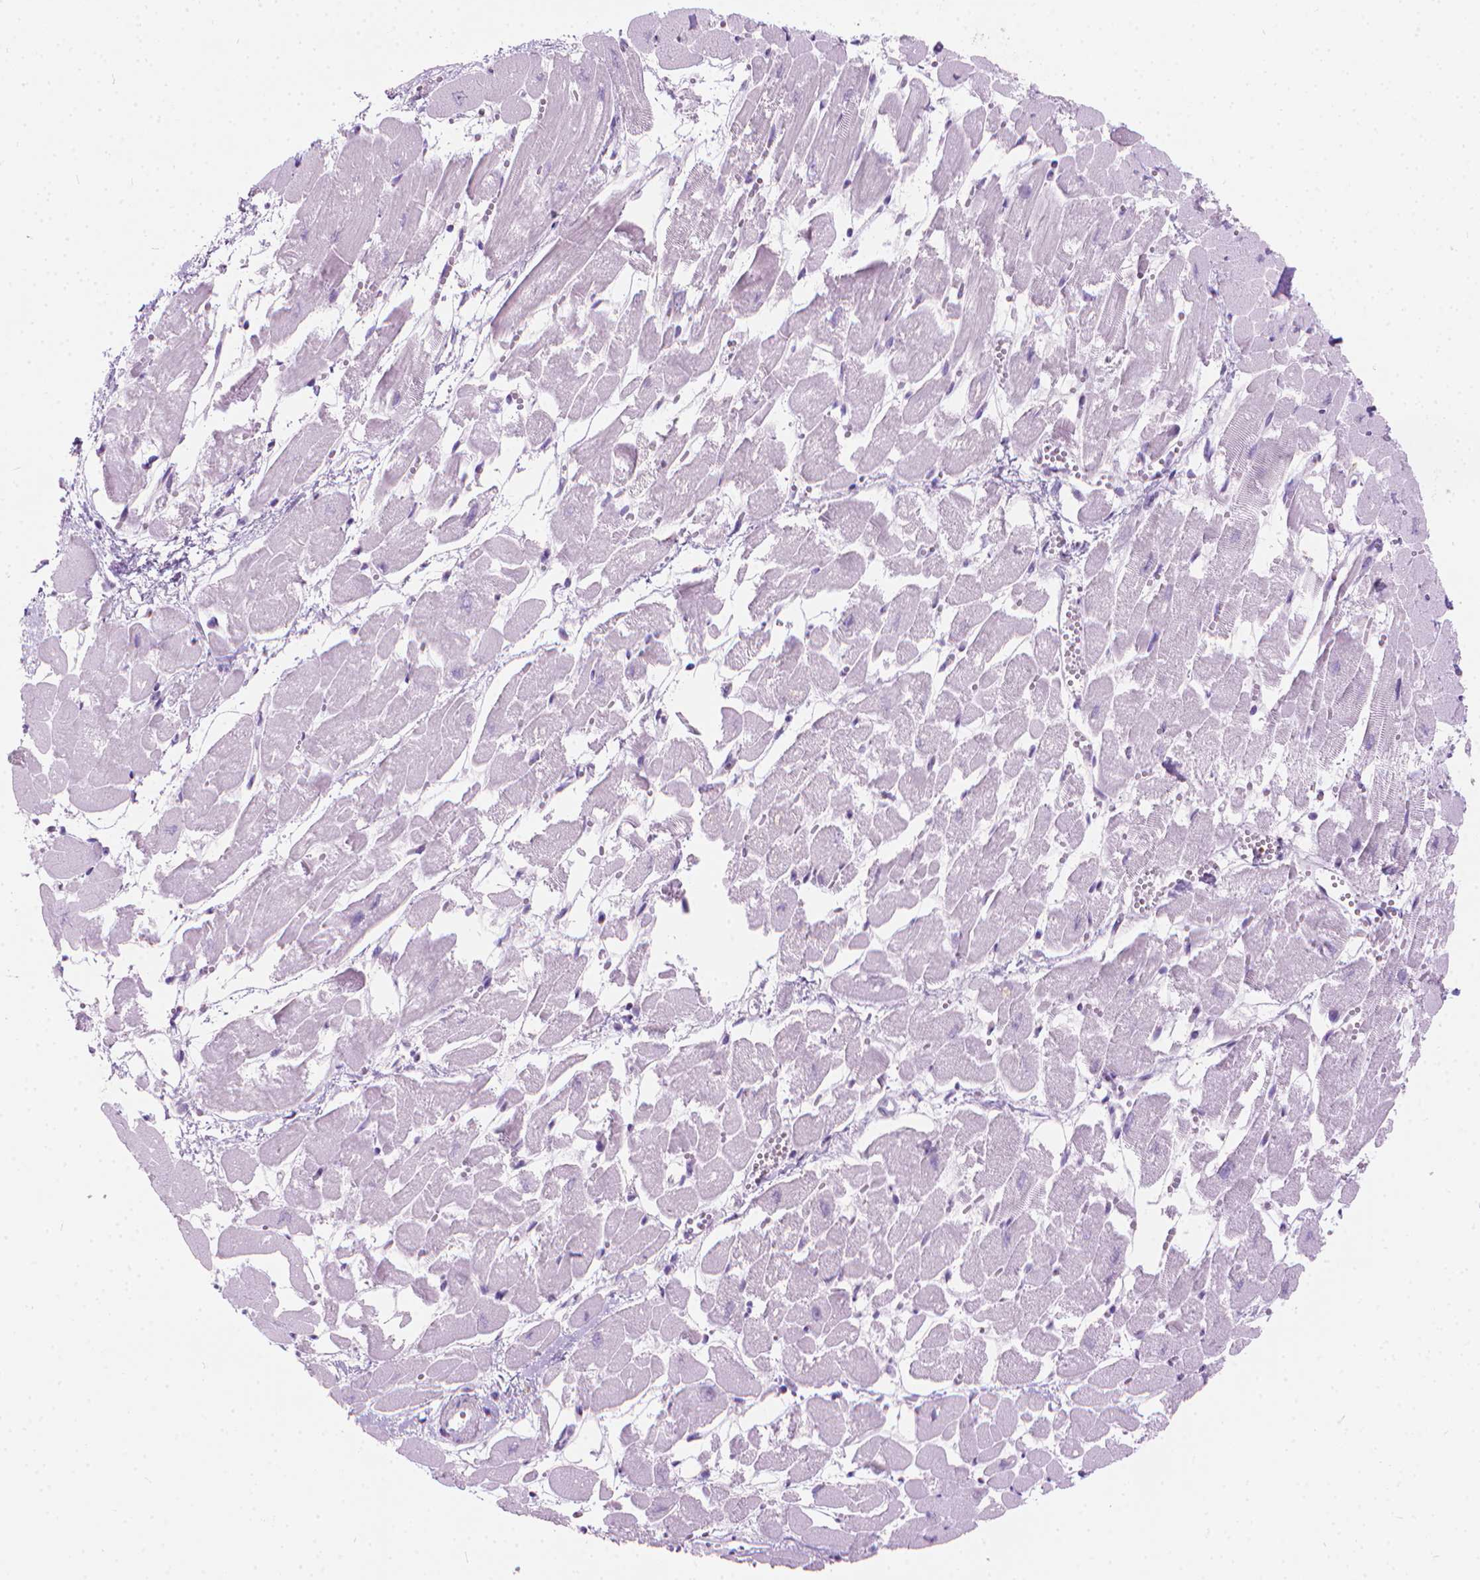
{"staining": {"intensity": "negative", "quantity": "none", "location": "none"}, "tissue": "heart muscle", "cell_type": "Cardiomyocytes", "image_type": "normal", "snomed": [{"axis": "morphology", "description": "Normal tissue, NOS"}, {"axis": "topography", "description": "Heart"}], "caption": "This is an immunohistochemistry histopathology image of normal heart muscle. There is no staining in cardiomyocytes.", "gene": "CFAP52", "patient": {"sex": "female", "age": 52}}